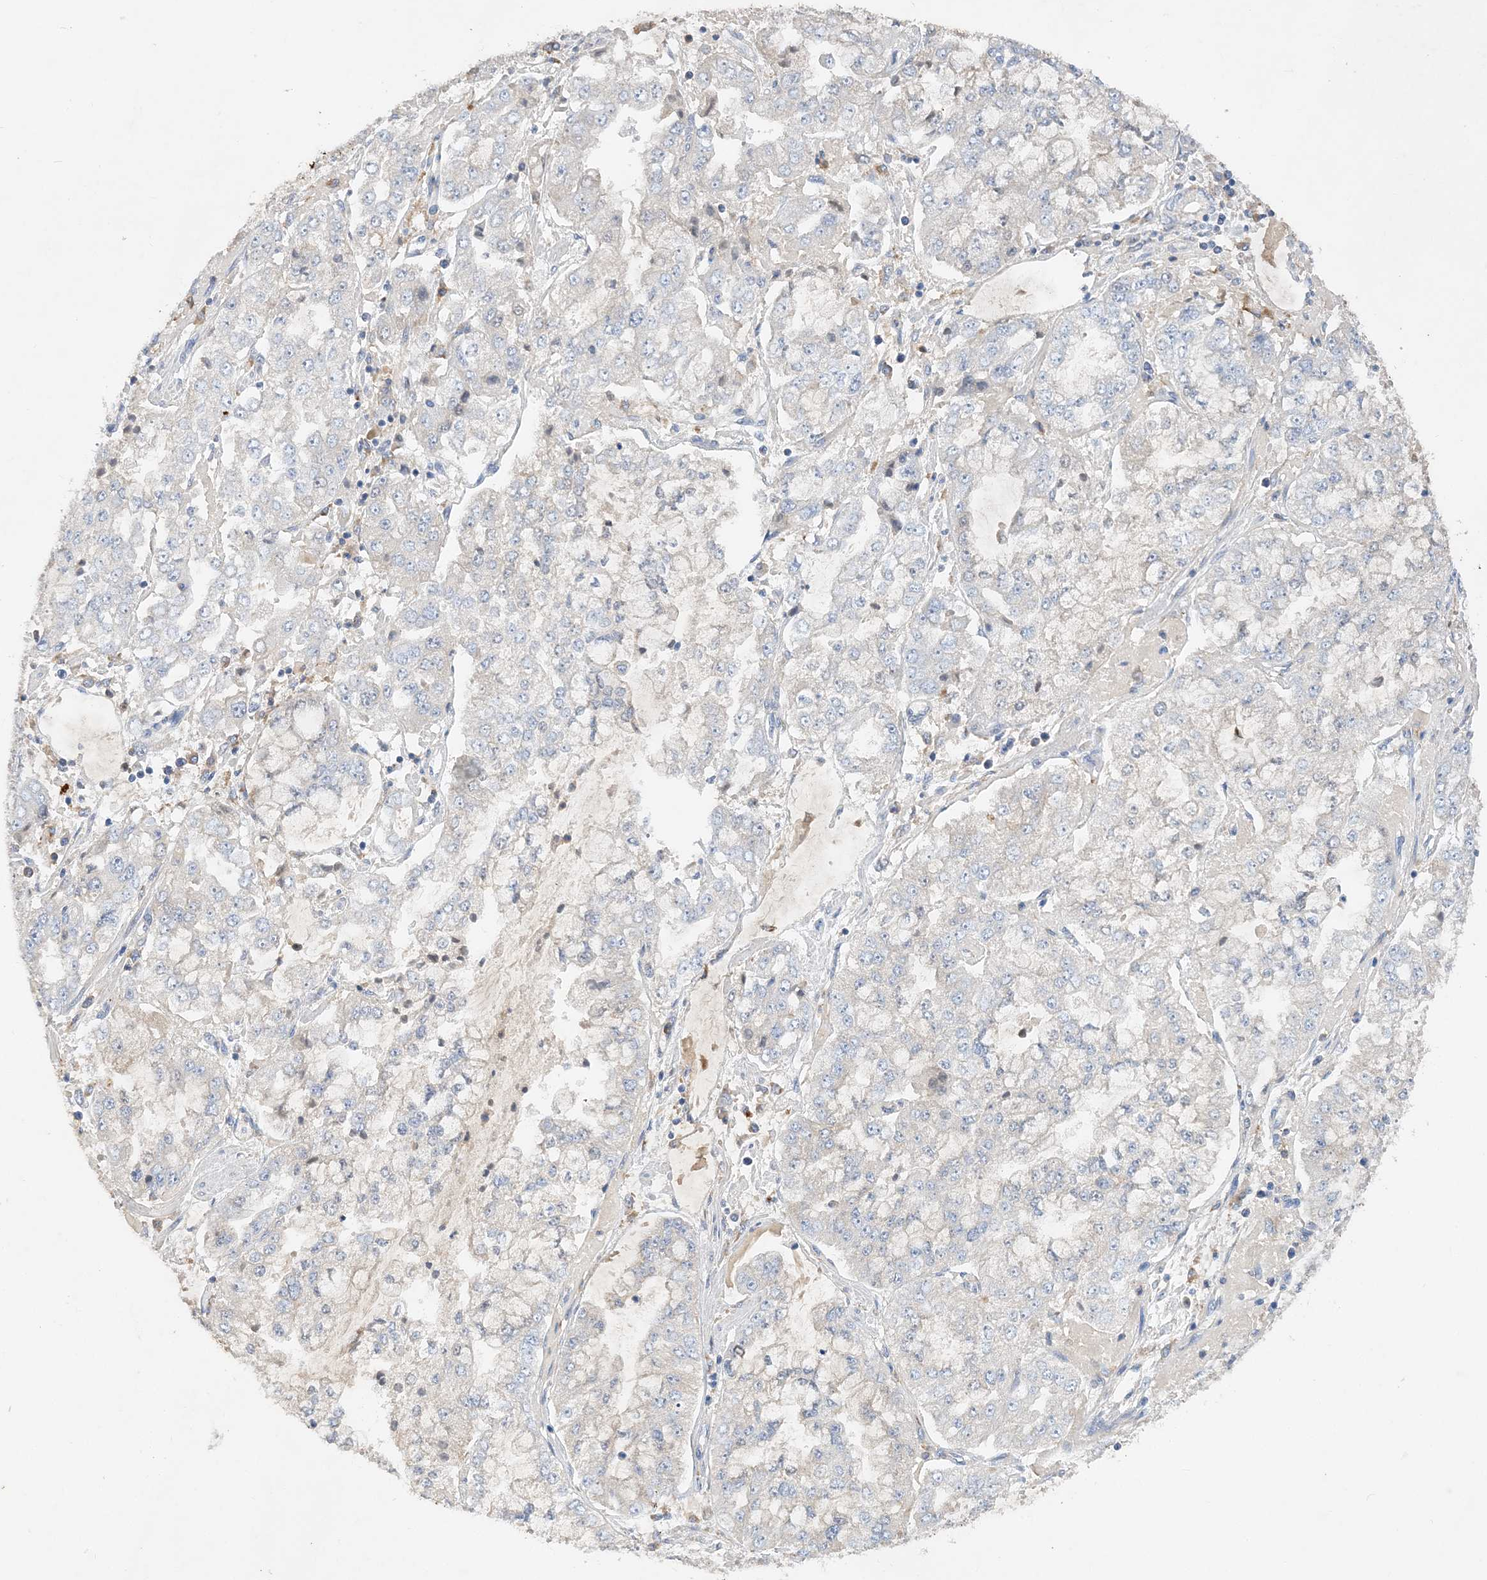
{"staining": {"intensity": "negative", "quantity": "none", "location": "none"}, "tissue": "stomach cancer", "cell_type": "Tumor cells", "image_type": "cancer", "snomed": [{"axis": "morphology", "description": "Adenocarcinoma, NOS"}, {"axis": "topography", "description": "Stomach"}], "caption": "Immunohistochemistry micrograph of adenocarcinoma (stomach) stained for a protein (brown), which shows no expression in tumor cells.", "gene": "GRINA", "patient": {"sex": "male", "age": 76}}